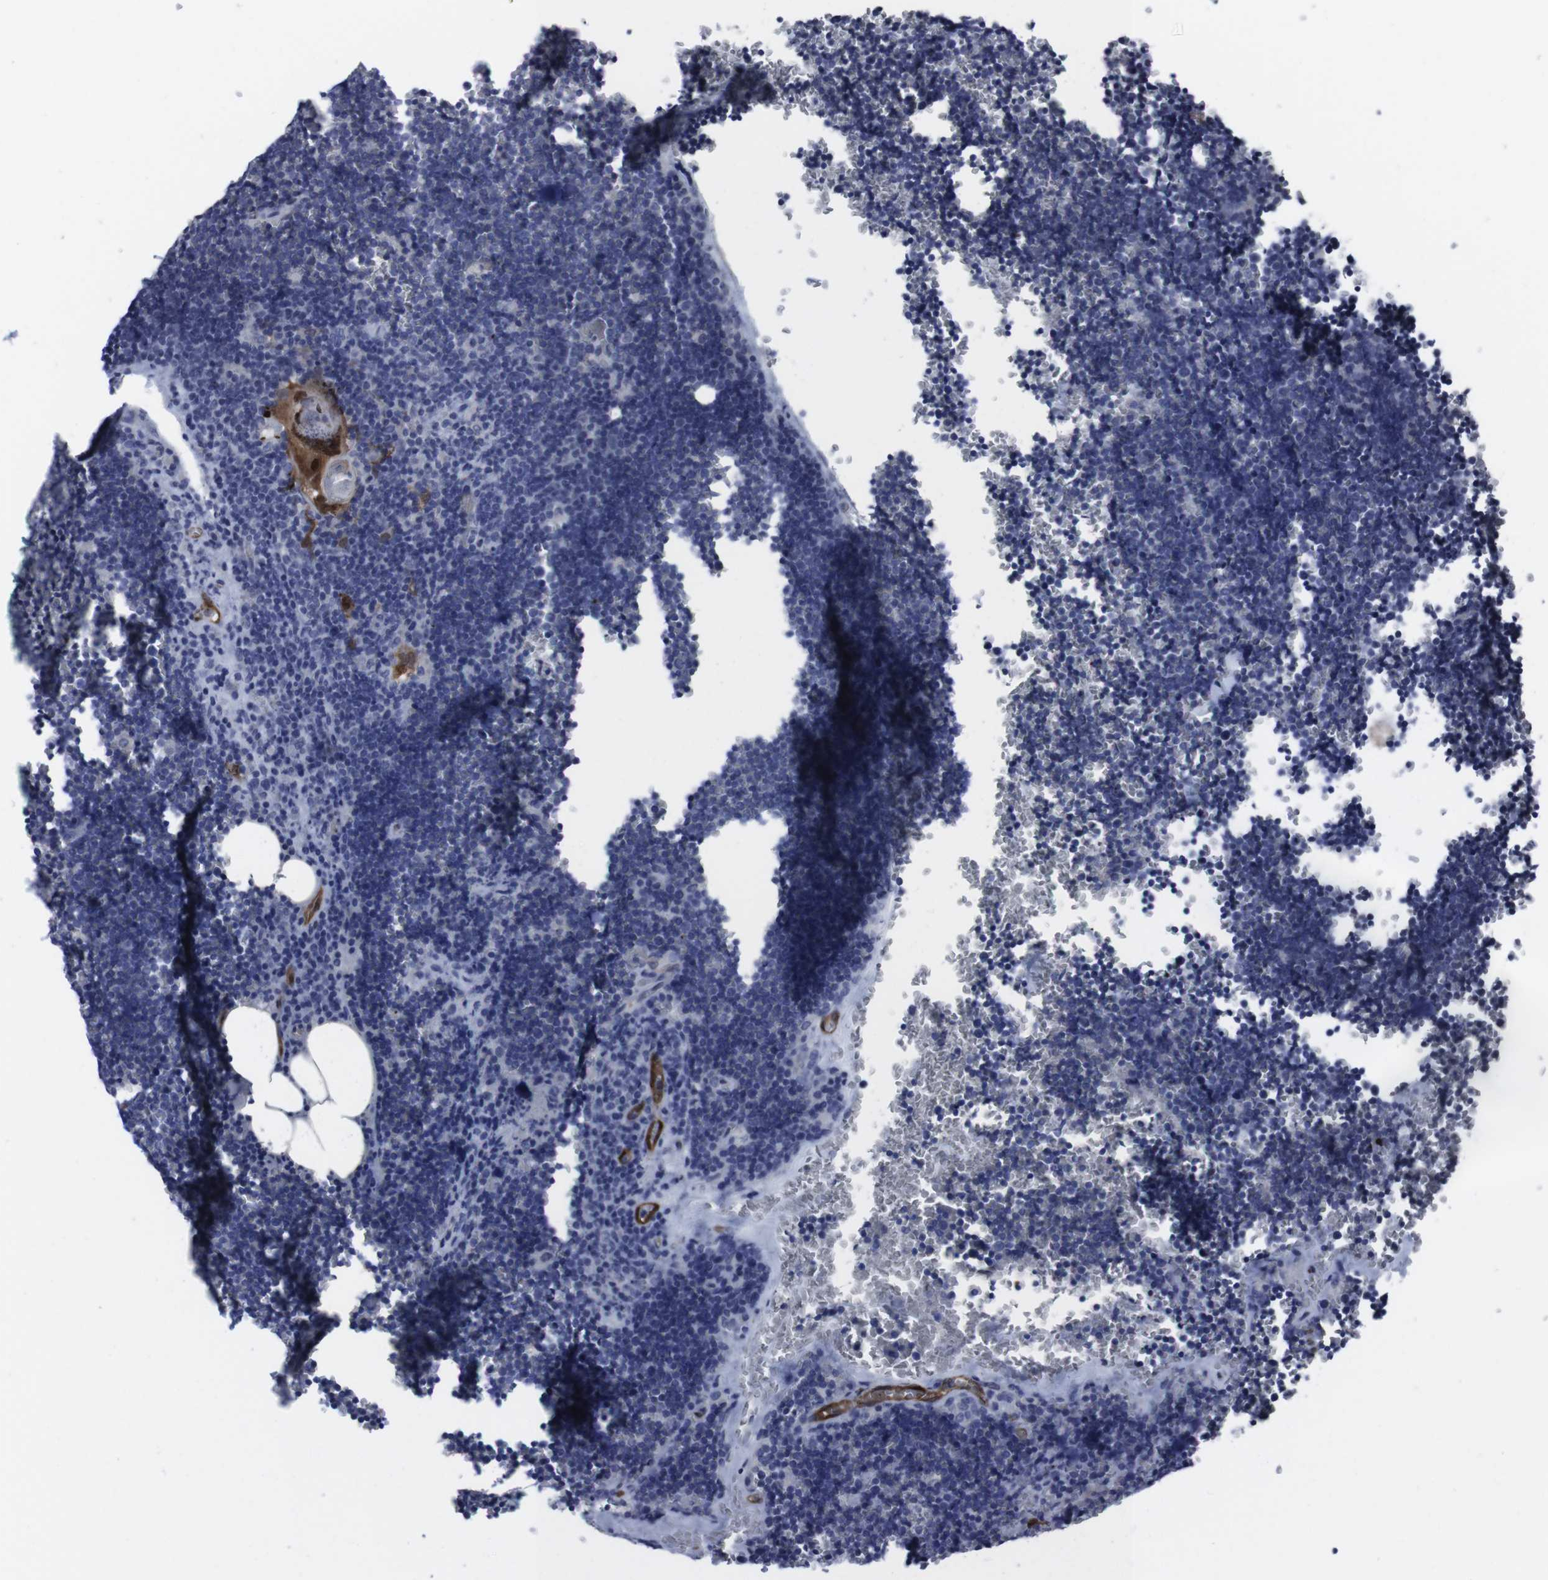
{"staining": {"intensity": "negative", "quantity": "none", "location": "none"}, "tissue": "lymph node", "cell_type": "Germinal center cells", "image_type": "normal", "snomed": [{"axis": "morphology", "description": "Normal tissue, NOS"}, {"axis": "topography", "description": "Lymph node"}], "caption": "This is an immunohistochemistry (IHC) image of normal human lymph node. There is no expression in germinal center cells.", "gene": "SNCG", "patient": {"sex": "male", "age": 33}}